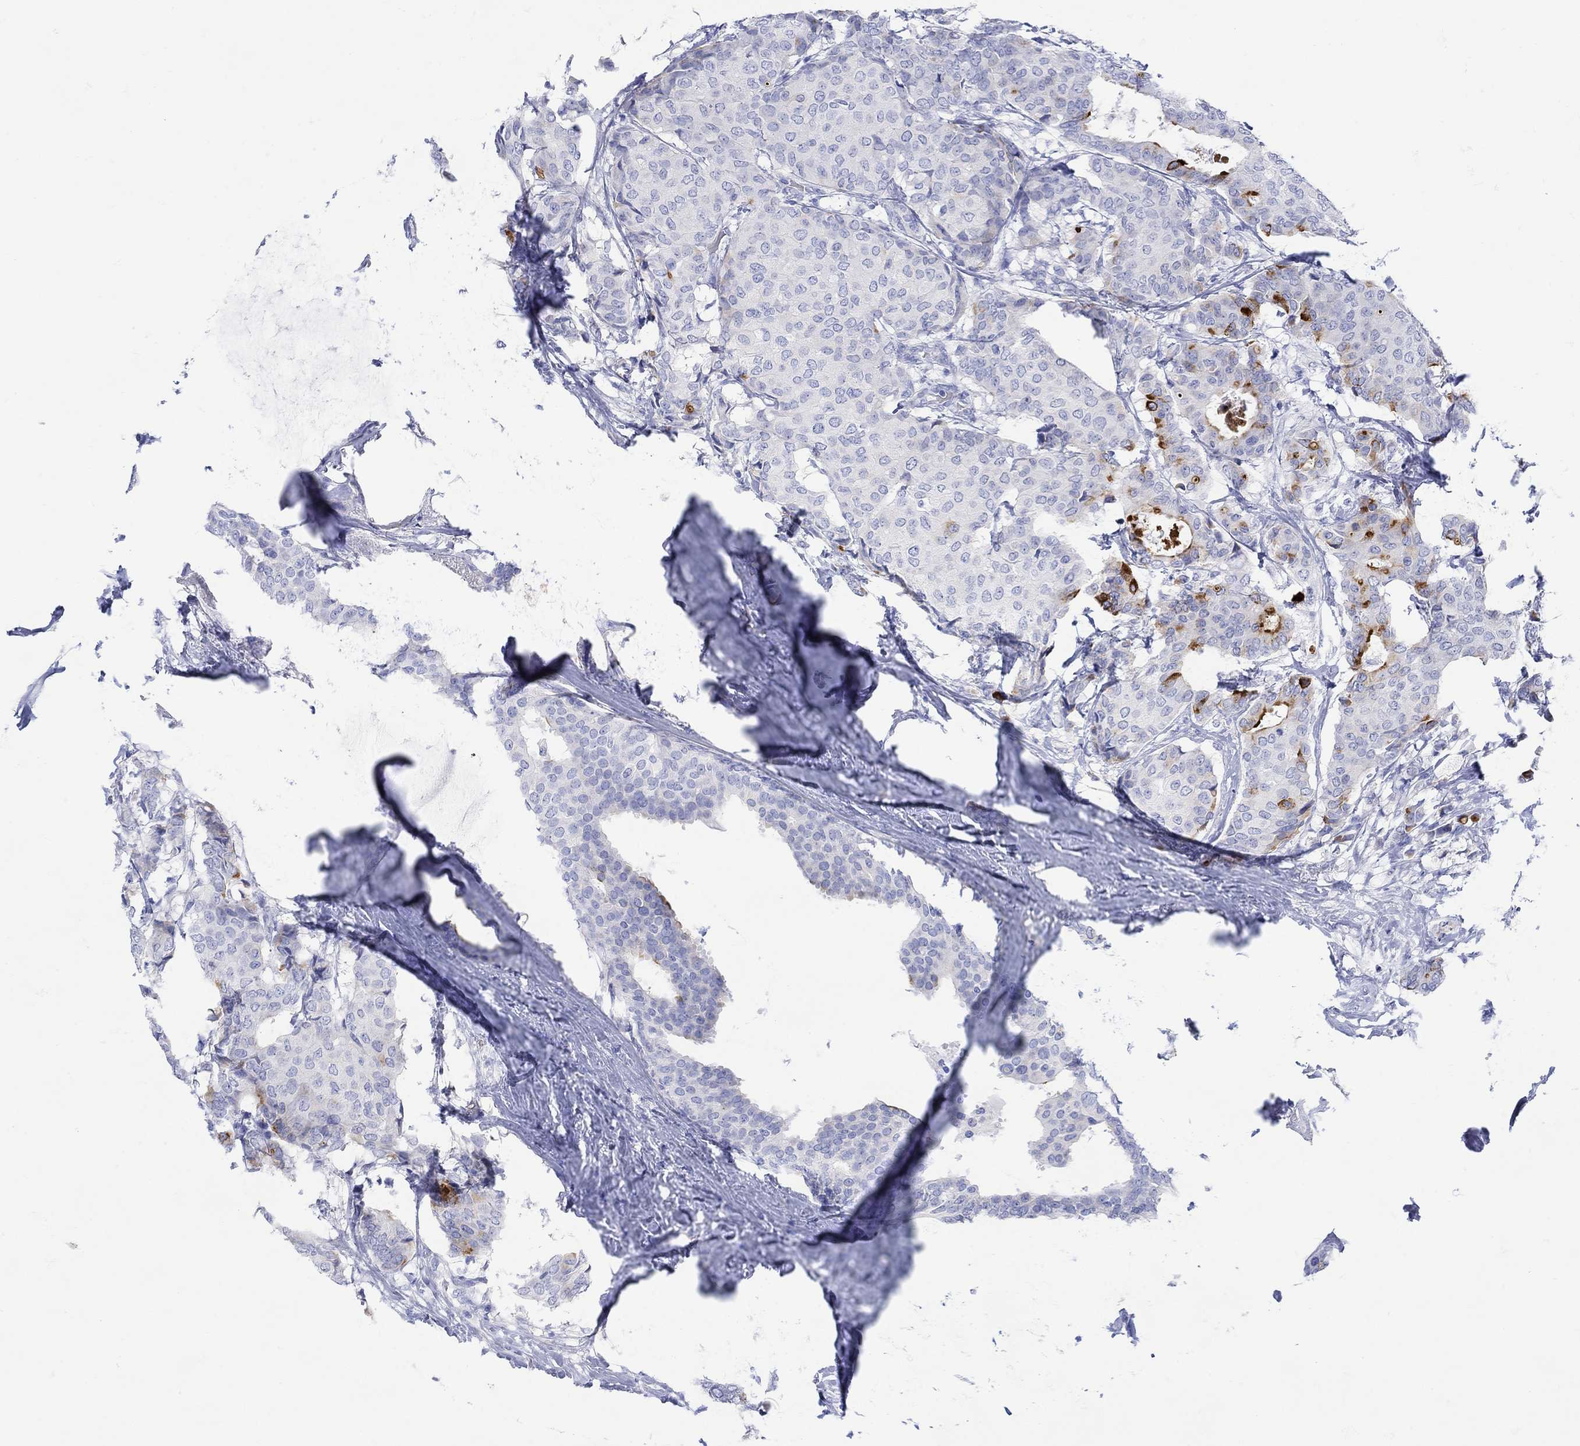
{"staining": {"intensity": "strong", "quantity": "<25%", "location": "cytoplasmic/membranous"}, "tissue": "breast cancer", "cell_type": "Tumor cells", "image_type": "cancer", "snomed": [{"axis": "morphology", "description": "Duct carcinoma"}, {"axis": "topography", "description": "Breast"}], "caption": "Strong cytoplasmic/membranous protein staining is identified in about <25% of tumor cells in breast invasive ductal carcinoma. Nuclei are stained in blue.", "gene": "ANKMY1", "patient": {"sex": "female", "age": 75}}